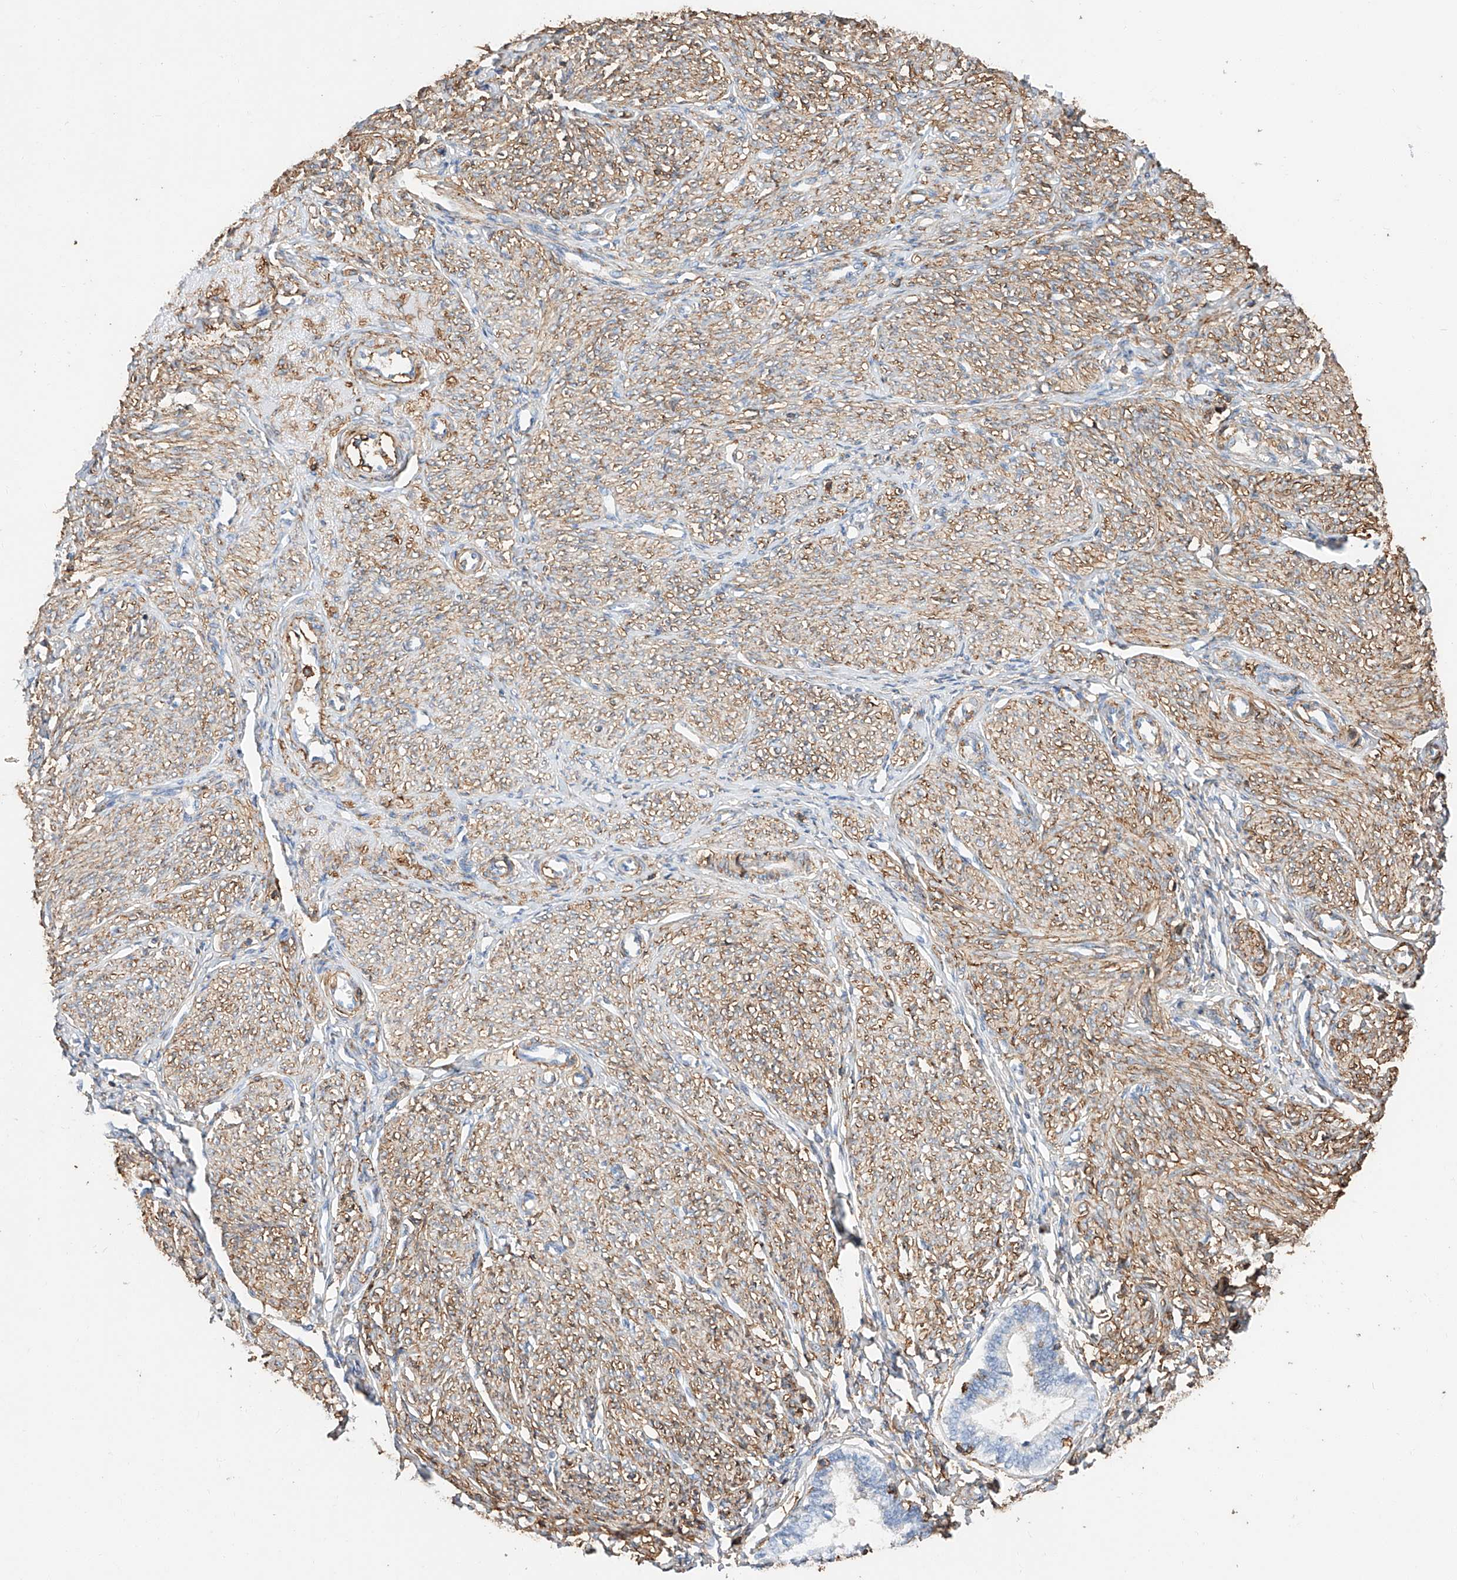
{"staining": {"intensity": "moderate", "quantity": ">75%", "location": "cytoplasmic/membranous"}, "tissue": "endometrium", "cell_type": "Cells in endometrial stroma", "image_type": "normal", "snomed": [{"axis": "morphology", "description": "Normal tissue, NOS"}, {"axis": "topography", "description": "Endometrium"}], "caption": "A brown stain shows moderate cytoplasmic/membranous positivity of a protein in cells in endometrial stroma of normal endometrium. The staining was performed using DAB (3,3'-diaminobenzidine) to visualize the protein expression in brown, while the nuclei were stained in blue with hematoxylin (Magnification: 20x).", "gene": "WFS1", "patient": {"sex": "female", "age": 72}}